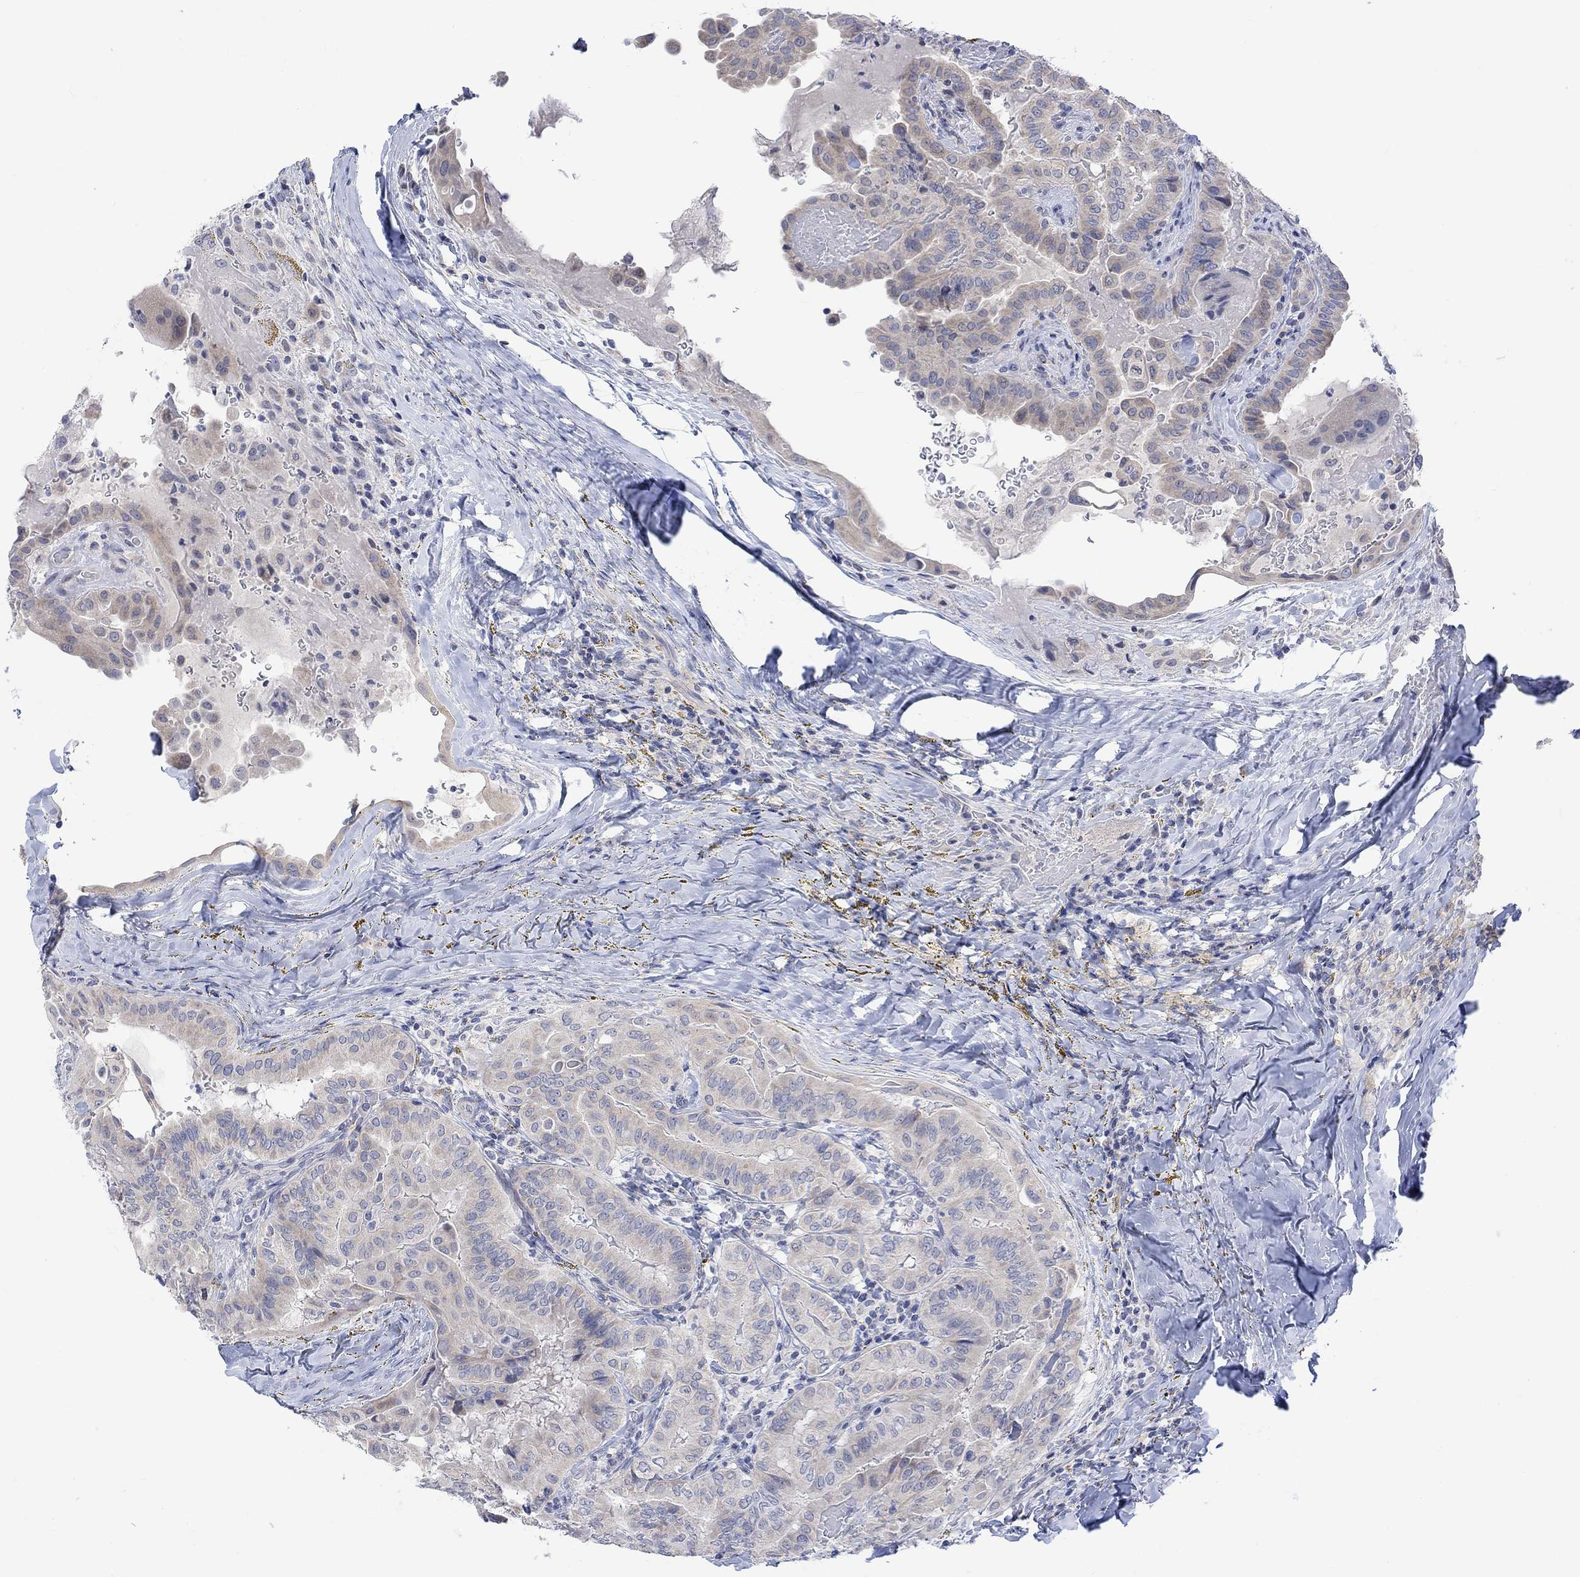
{"staining": {"intensity": "weak", "quantity": "<25%", "location": "cytoplasmic/membranous"}, "tissue": "thyroid cancer", "cell_type": "Tumor cells", "image_type": "cancer", "snomed": [{"axis": "morphology", "description": "Papillary adenocarcinoma, NOS"}, {"axis": "topography", "description": "Thyroid gland"}], "caption": "High power microscopy image of an immunohistochemistry image of thyroid papillary adenocarcinoma, revealing no significant expression in tumor cells. (Immunohistochemistry, brightfield microscopy, high magnification).", "gene": "DCX", "patient": {"sex": "female", "age": 68}}